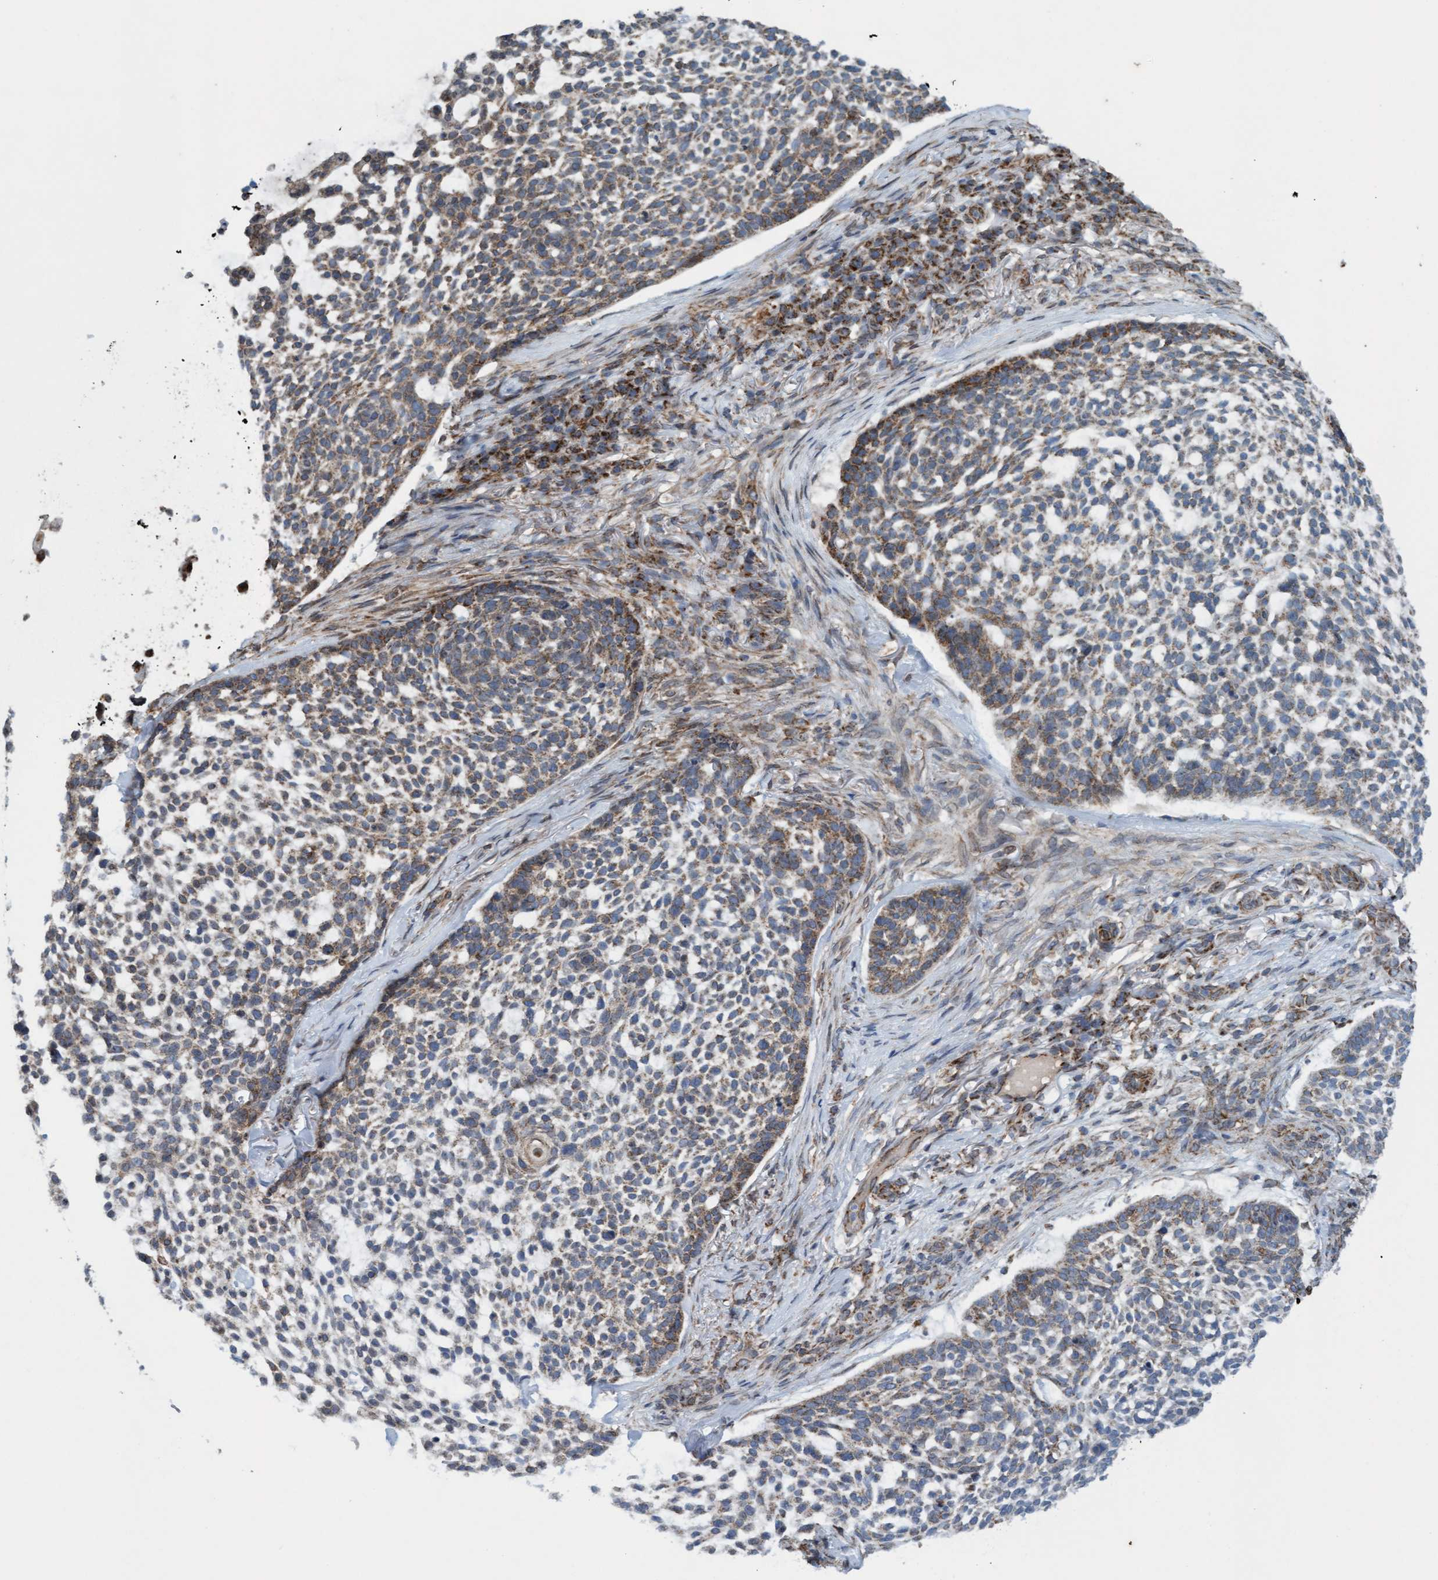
{"staining": {"intensity": "moderate", "quantity": "<25%", "location": "cytoplasmic/membranous"}, "tissue": "skin cancer", "cell_type": "Tumor cells", "image_type": "cancer", "snomed": [{"axis": "morphology", "description": "Basal cell carcinoma"}, {"axis": "topography", "description": "Skin"}], "caption": "High-magnification brightfield microscopy of skin basal cell carcinoma stained with DAB (brown) and counterstained with hematoxylin (blue). tumor cells exhibit moderate cytoplasmic/membranous expression is appreciated in about<25% of cells.", "gene": "MRPS23", "patient": {"sex": "female", "age": 64}}